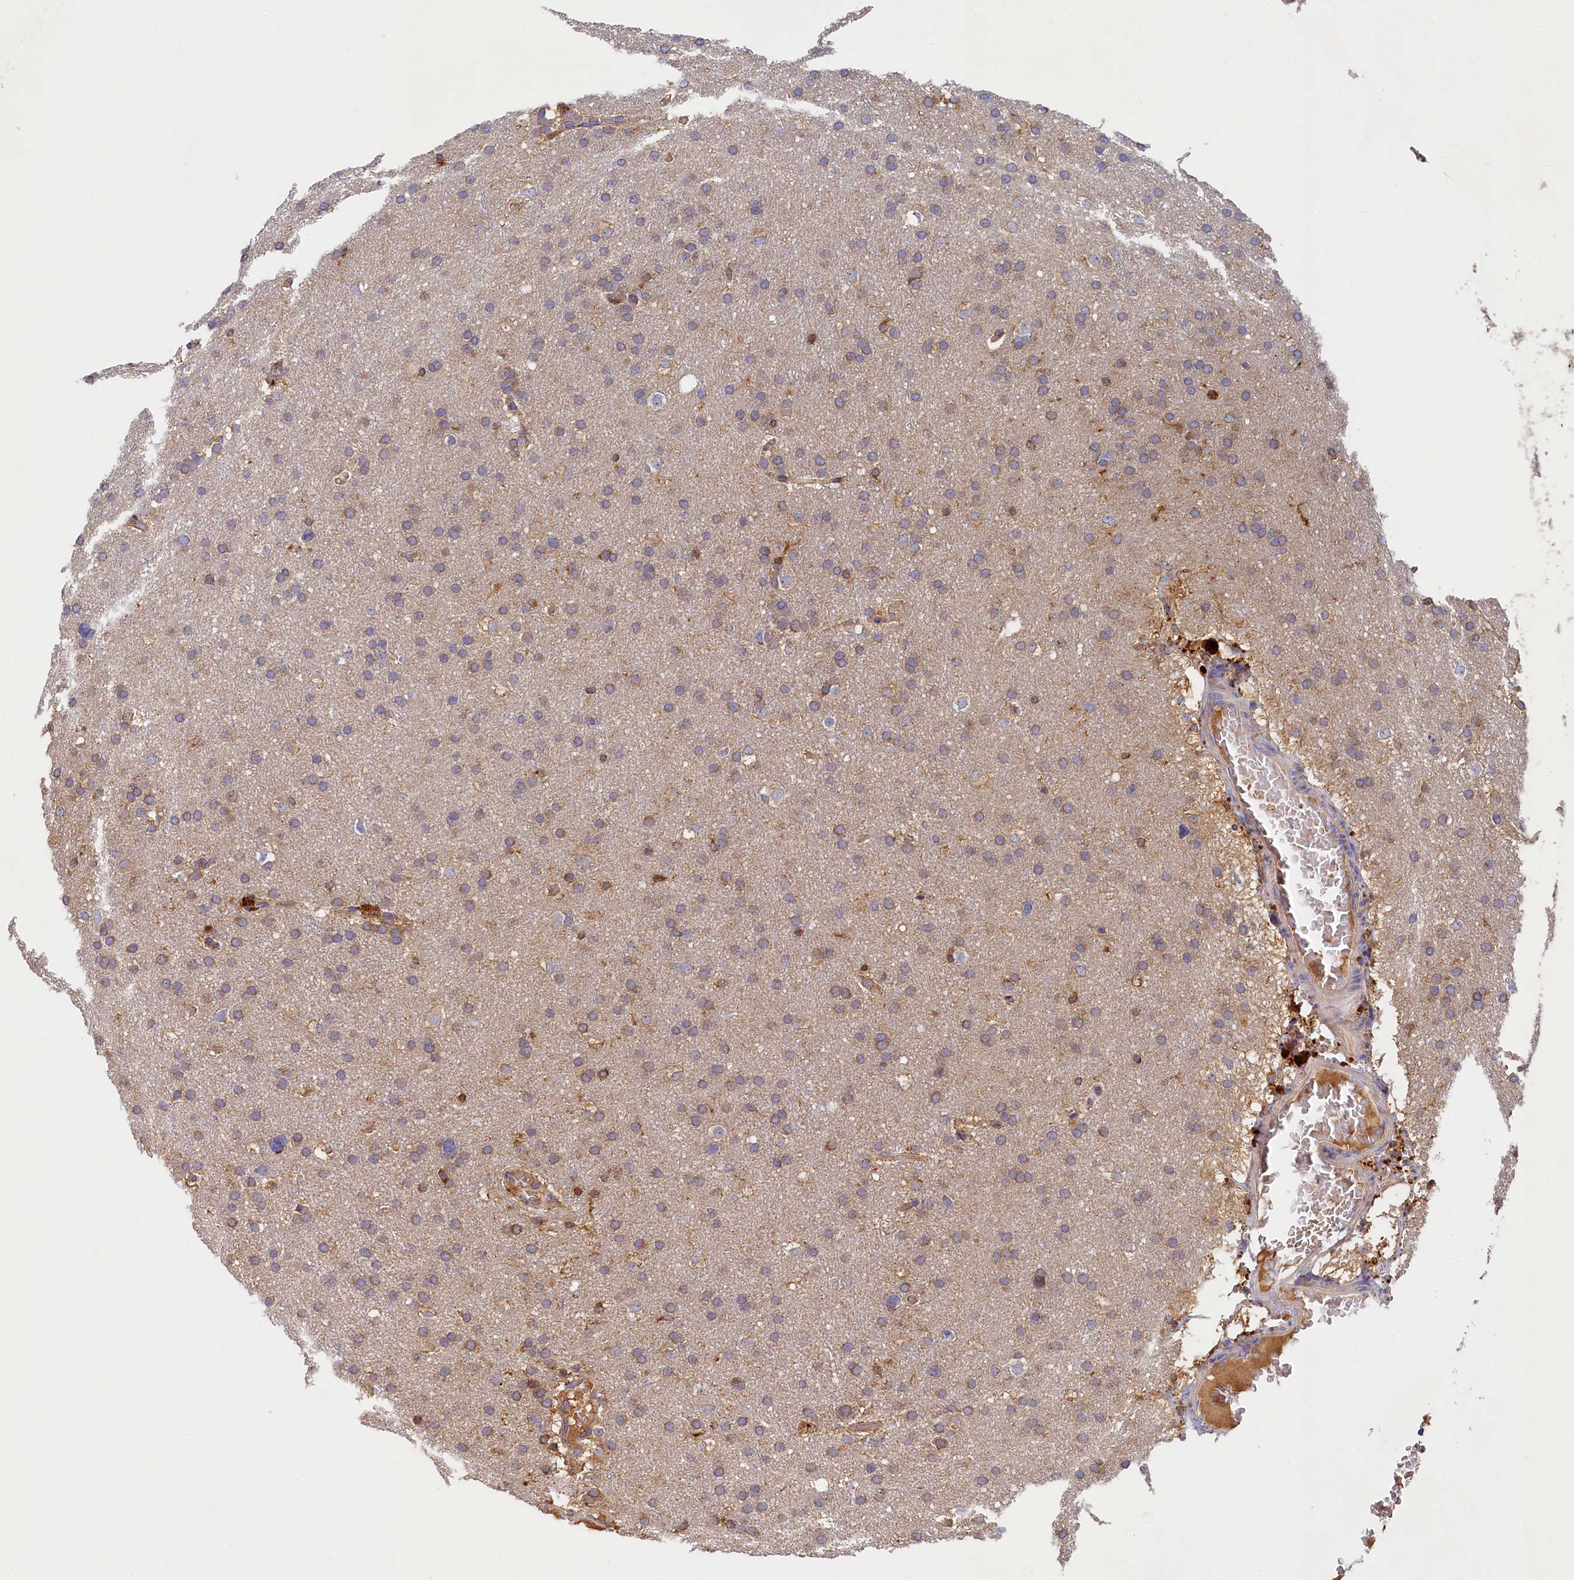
{"staining": {"intensity": "weak", "quantity": ">75%", "location": "cytoplasmic/membranous"}, "tissue": "glioma", "cell_type": "Tumor cells", "image_type": "cancer", "snomed": [{"axis": "morphology", "description": "Glioma, malignant, High grade"}, {"axis": "topography", "description": "Cerebral cortex"}], "caption": "Brown immunohistochemical staining in human glioma exhibits weak cytoplasmic/membranous positivity in about >75% of tumor cells.", "gene": "SEC31B", "patient": {"sex": "female", "age": 36}}